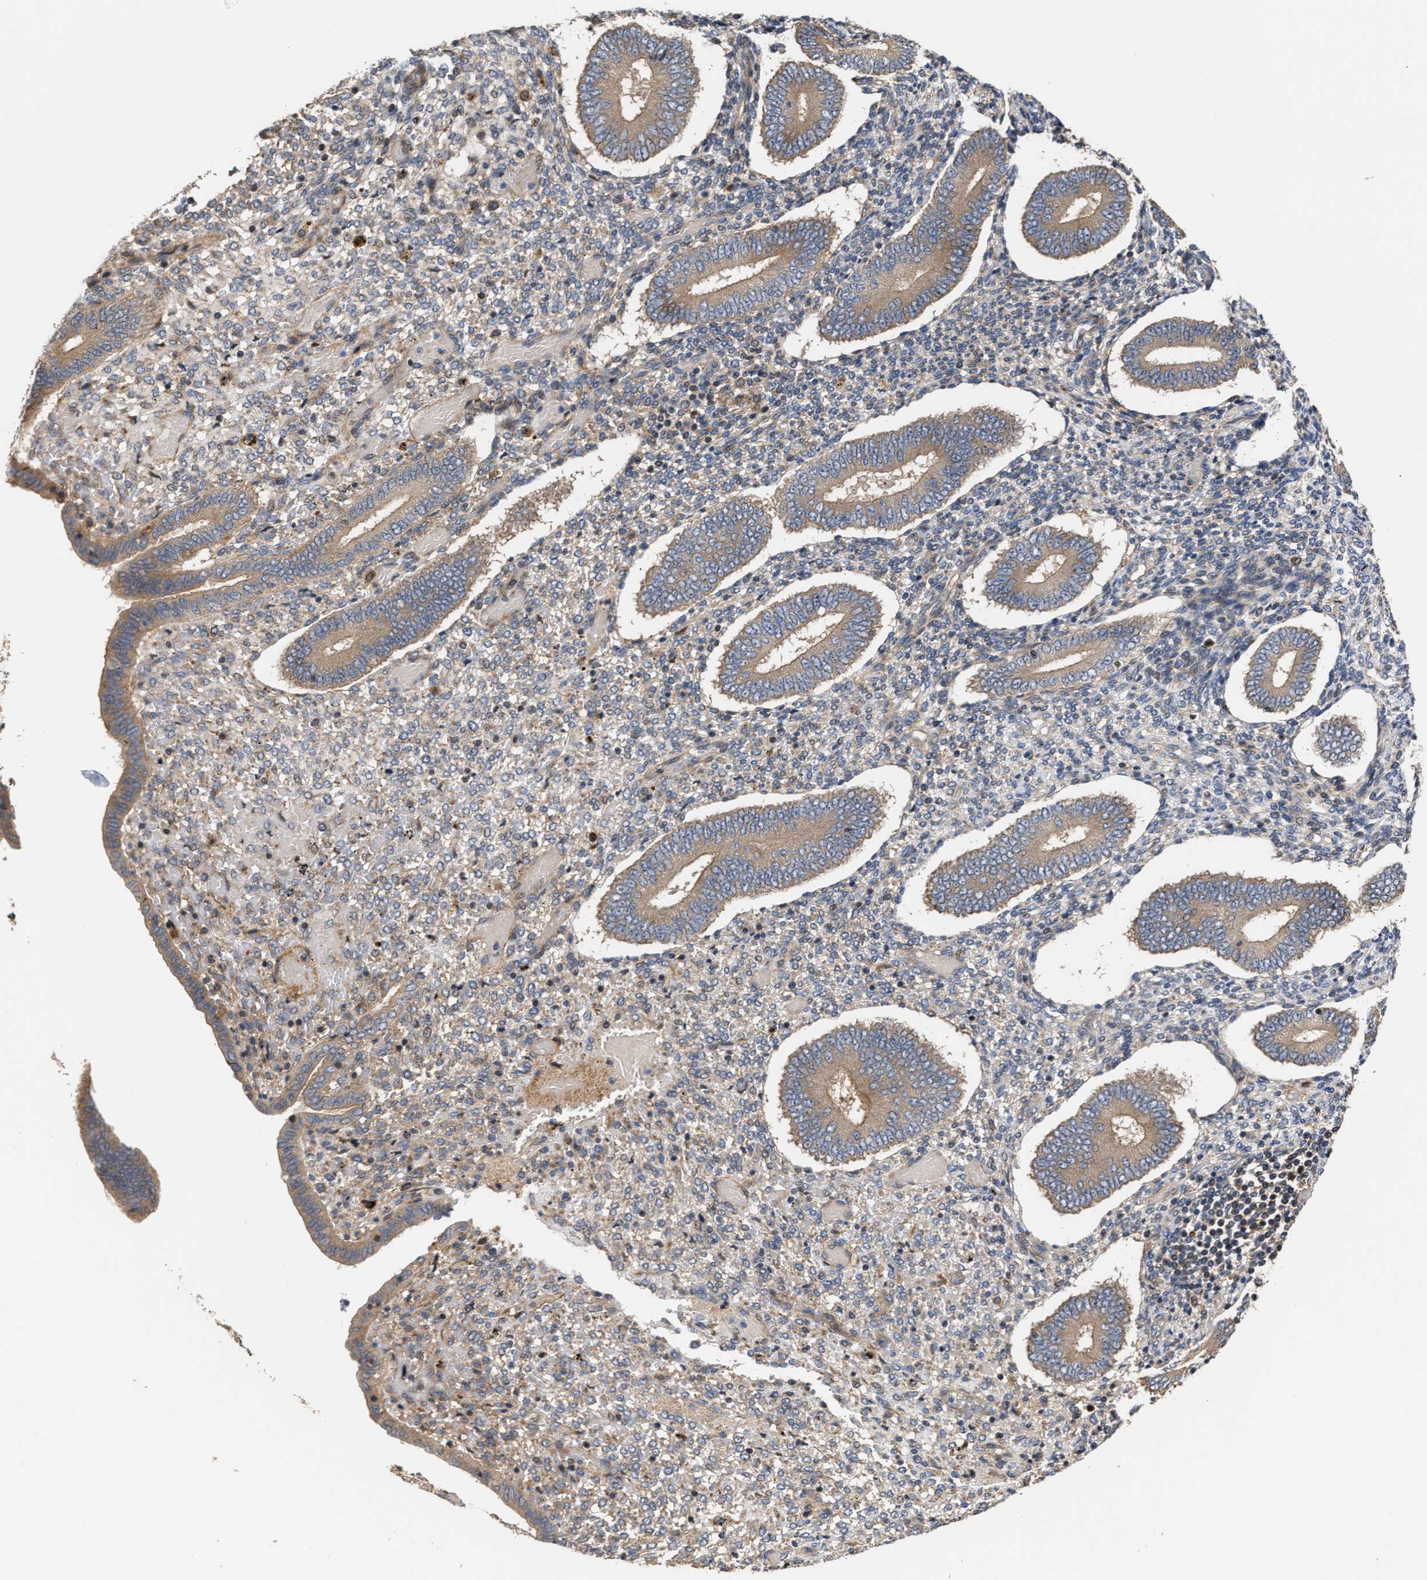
{"staining": {"intensity": "weak", "quantity": "<25%", "location": "cytoplasmic/membranous"}, "tissue": "endometrium", "cell_type": "Cells in endometrial stroma", "image_type": "normal", "snomed": [{"axis": "morphology", "description": "Normal tissue, NOS"}, {"axis": "topography", "description": "Endometrium"}], "caption": "Immunohistochemistry (IHC) of unremarkable endometrium exhibits no staining in cells in endometrial stroma. (Stains: DAB (3,3'-diaminobenzidine) IHC with hematoxylin counter stain, Microscopy: brightfield microscopy at high magnification).", "gene": "CLIP2", "patient": {"sex": "female", "age": 42}}